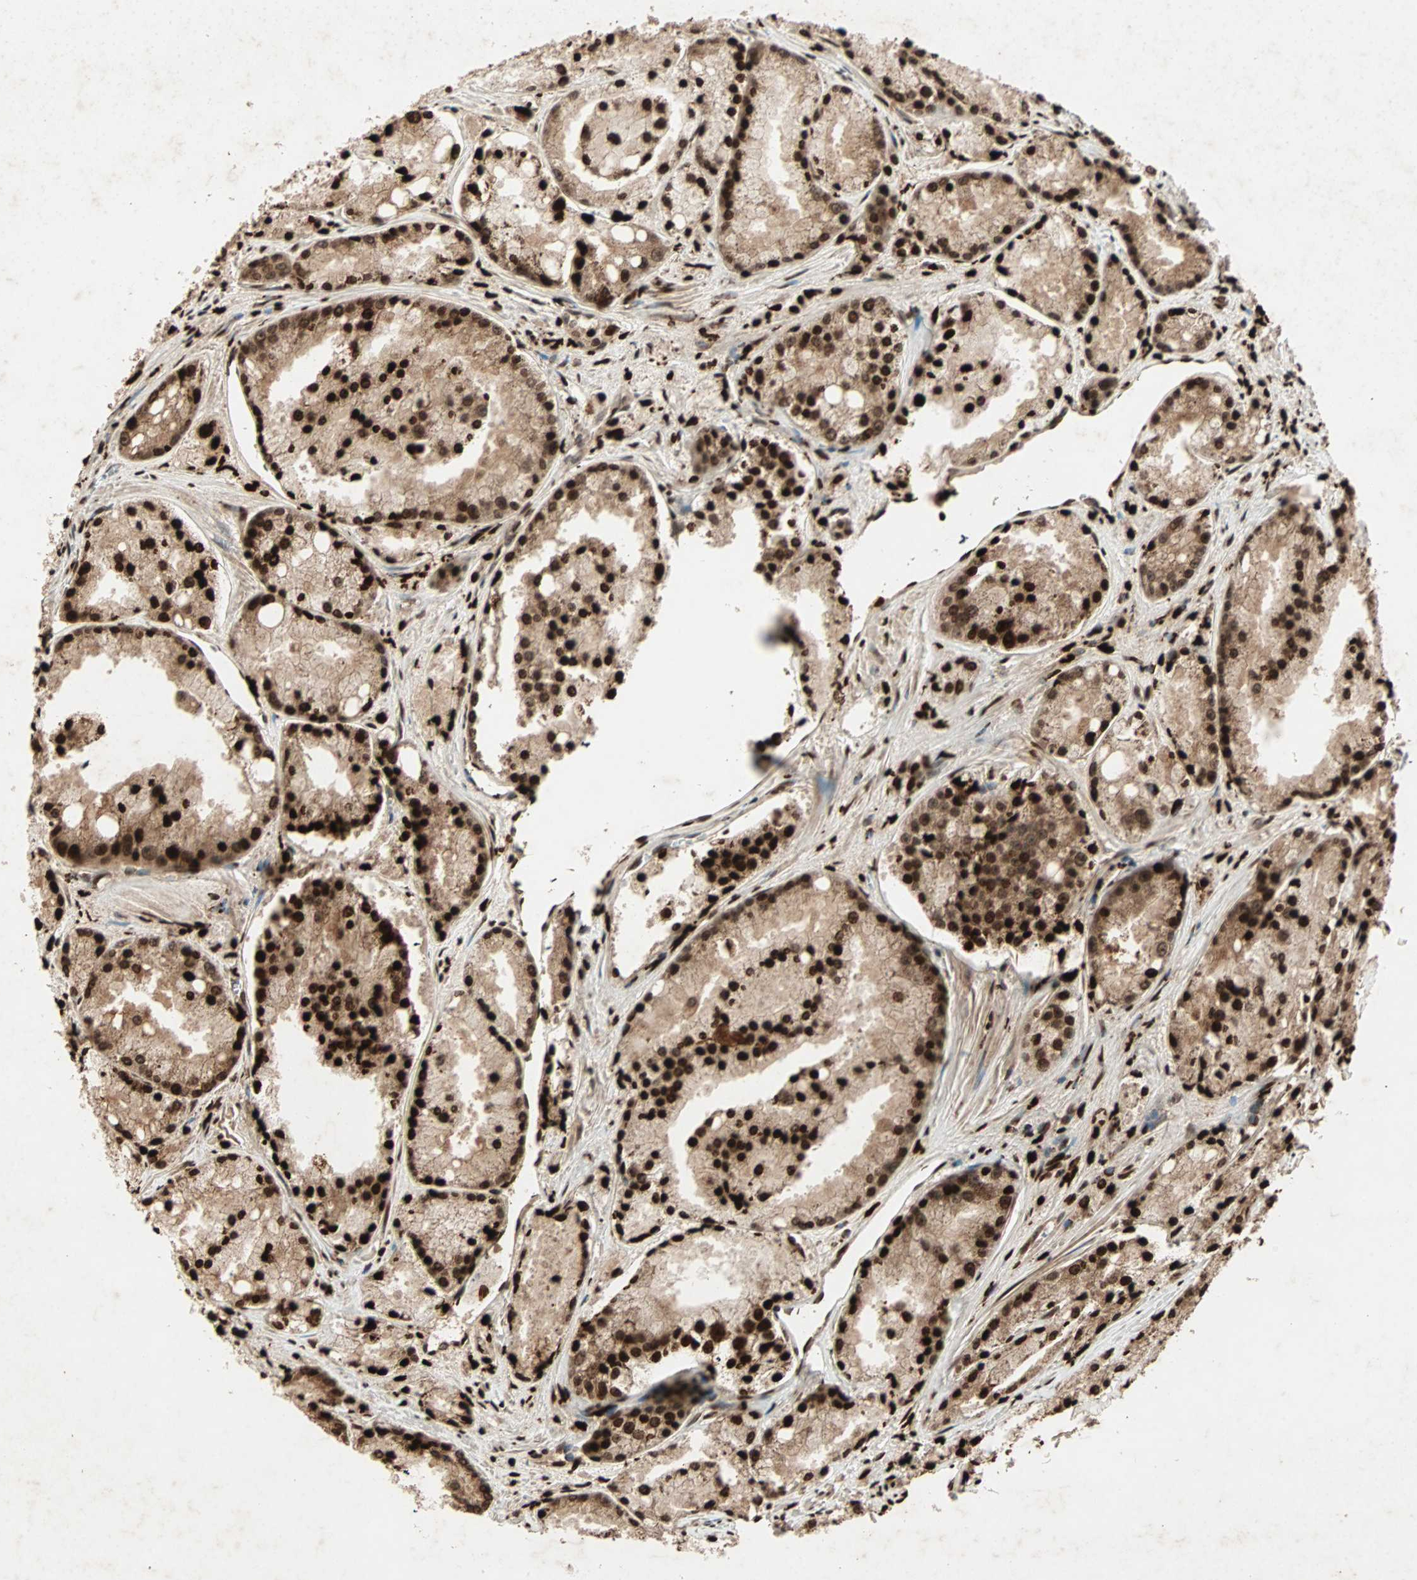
{"staining": {"intensity": "strong", "quantity": ">75%", "location": "cytoplasmic/membranous,nuclear"}, "tissue": "prostate cancer", "cell_type": "Tumor cells", "image_type": "cancer", "snomed": [{"axis": "morphology", "description": "Adenocarcinoma, Low grade"}, {"axis": "topography", "description": "Prostate"}], "caption": "Immunohistochemical staining of human prostate cancer (low-grade adenocarcinoma) shows high levels of strong cytoplasmic/membranous and nuclear protein expression in approximately >75% of tumor cells.", "gene": "RFFL", "patient": {"sex": "male", "age": 64}}